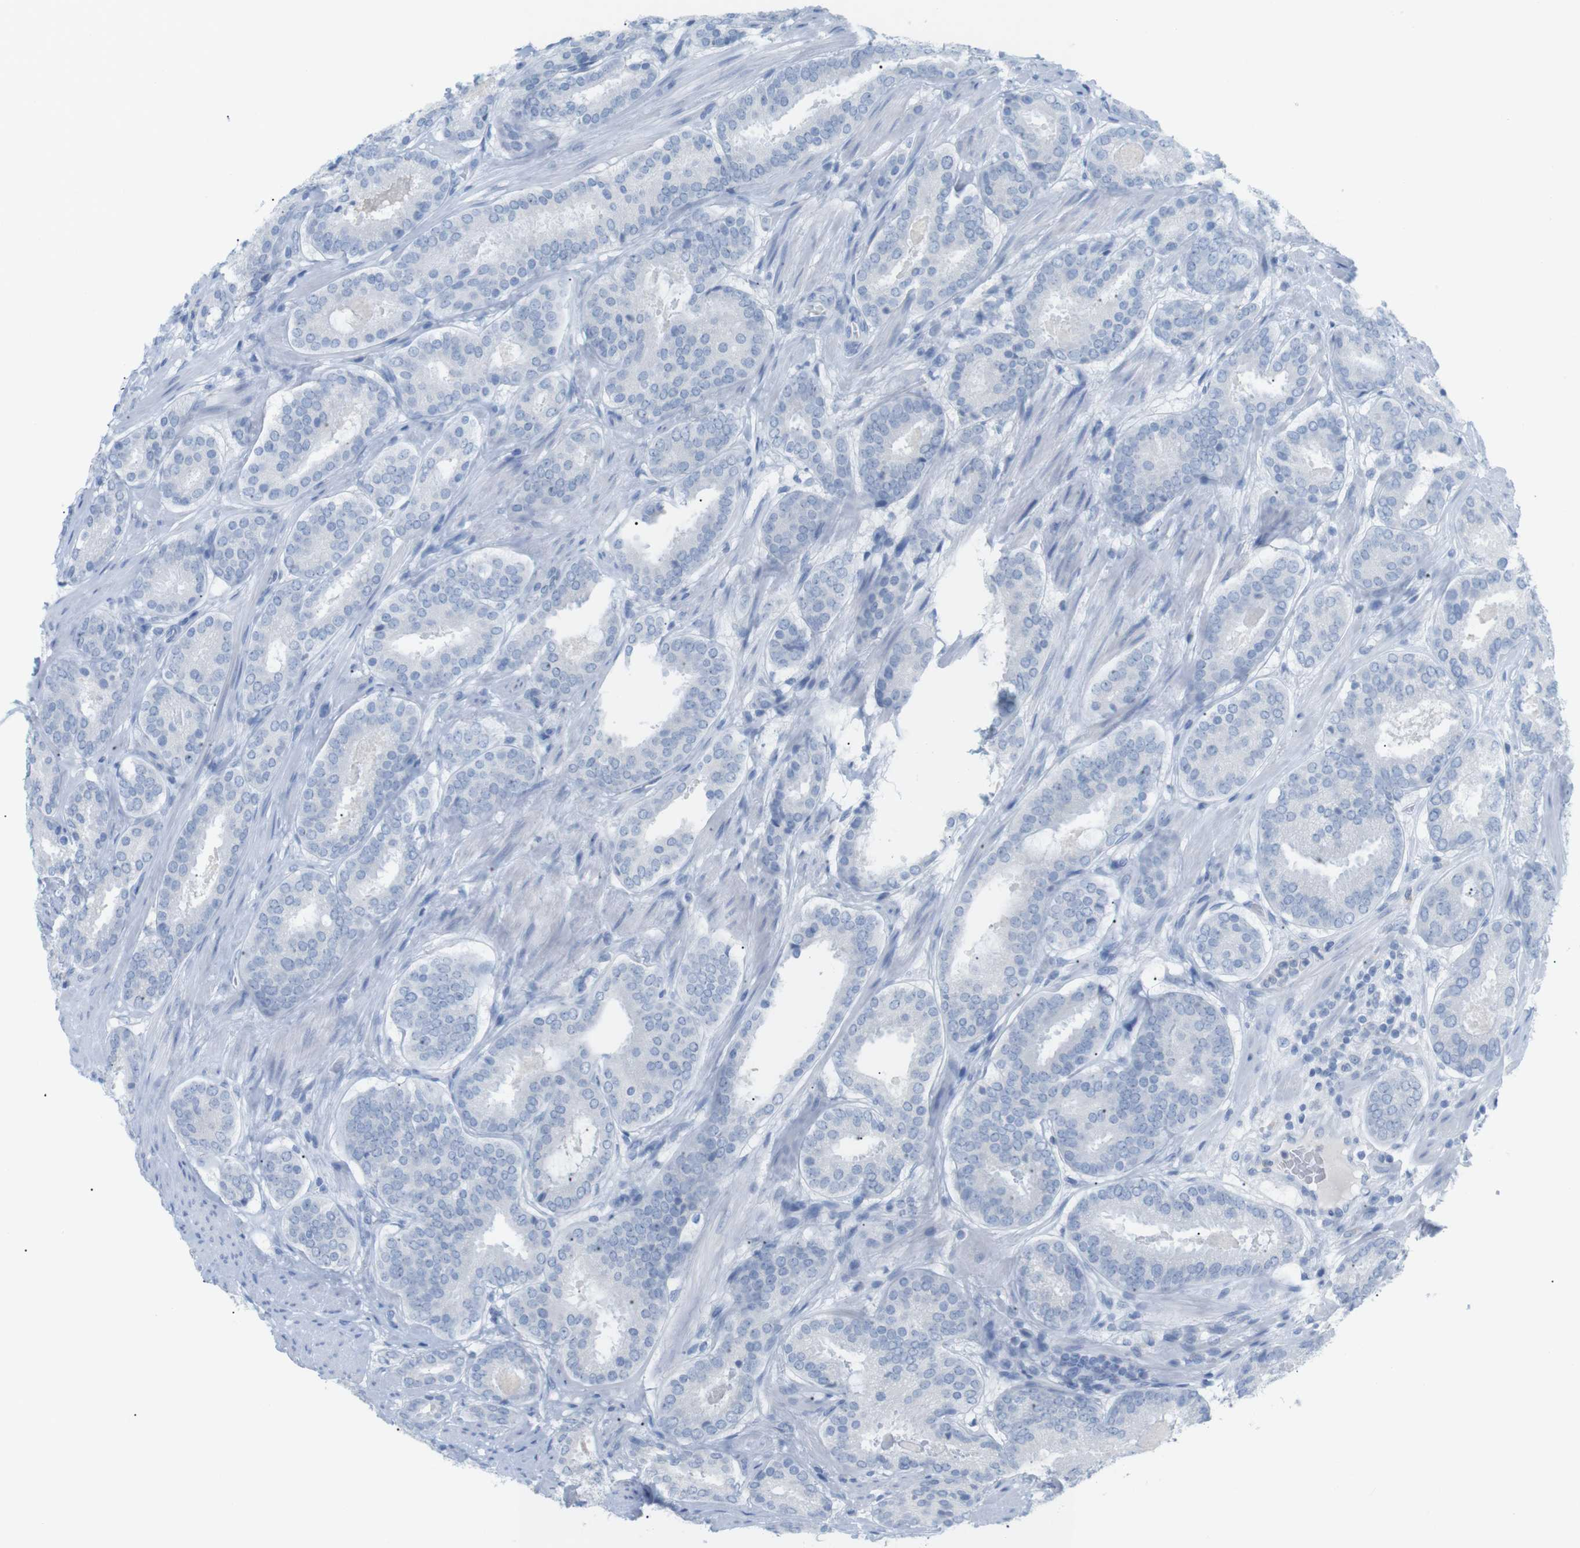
{"staining": {"intensity": "negative", "quantity": "none", "location": "none"}, "tissue": "prostate cancer", "cell_type": "Tumor cells", "image_type": "cancer", "snomed": [{"axis": "morphology", "description": "Adenocarcinoma, Low grade"}, {"axis": "topography", "description": "Prostate"}], "caption": "Adenocarcinoma (low-grade) (prostate) was stained to show a protein in brown. There is no significant expression in tumor cells.", "gene": "HBG2", "patient": {"sex": "male", "age": 69}}